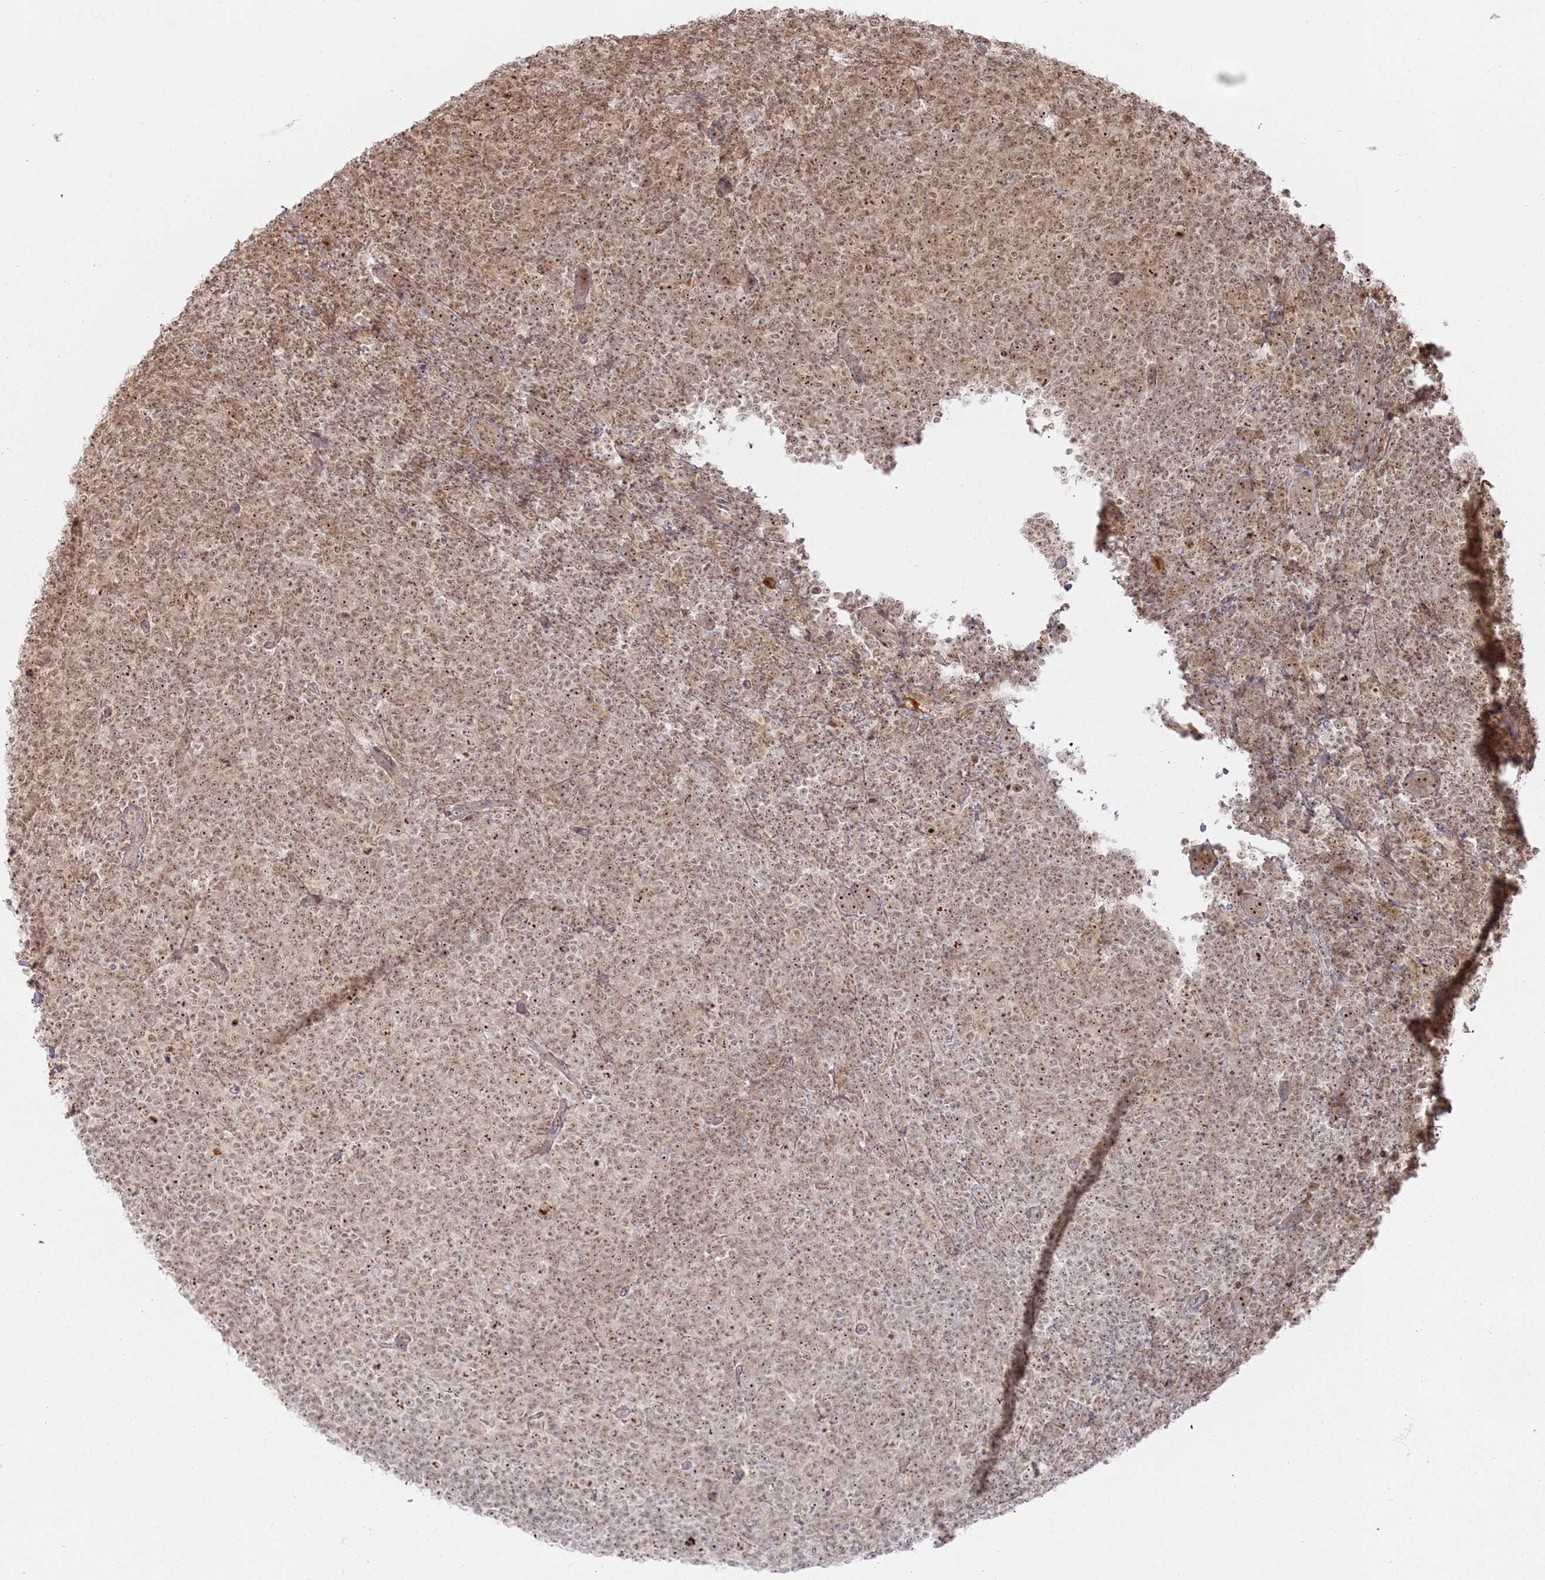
{"staining": {"intensity": "moderate", "quantity": ">75%", "location": "nuclear"}, "tissue": "lymphoma", "cell_type": "Tumor cells", "image_type": "cancer", "snomed": [{"axis": "morphology", "description": "Malignant lymphoma, non-Hodgkin's type, Low grade"}, {"axis": "topography", "description": "Lymph node"}], "caption": "Lymphoma was stained to show a protein in brown. There is medium levels of moderate nuclear staining in approximately >75% of tumor cells.", "gene": "UTP11", "patient": {"sex": "male", "age": 66}}